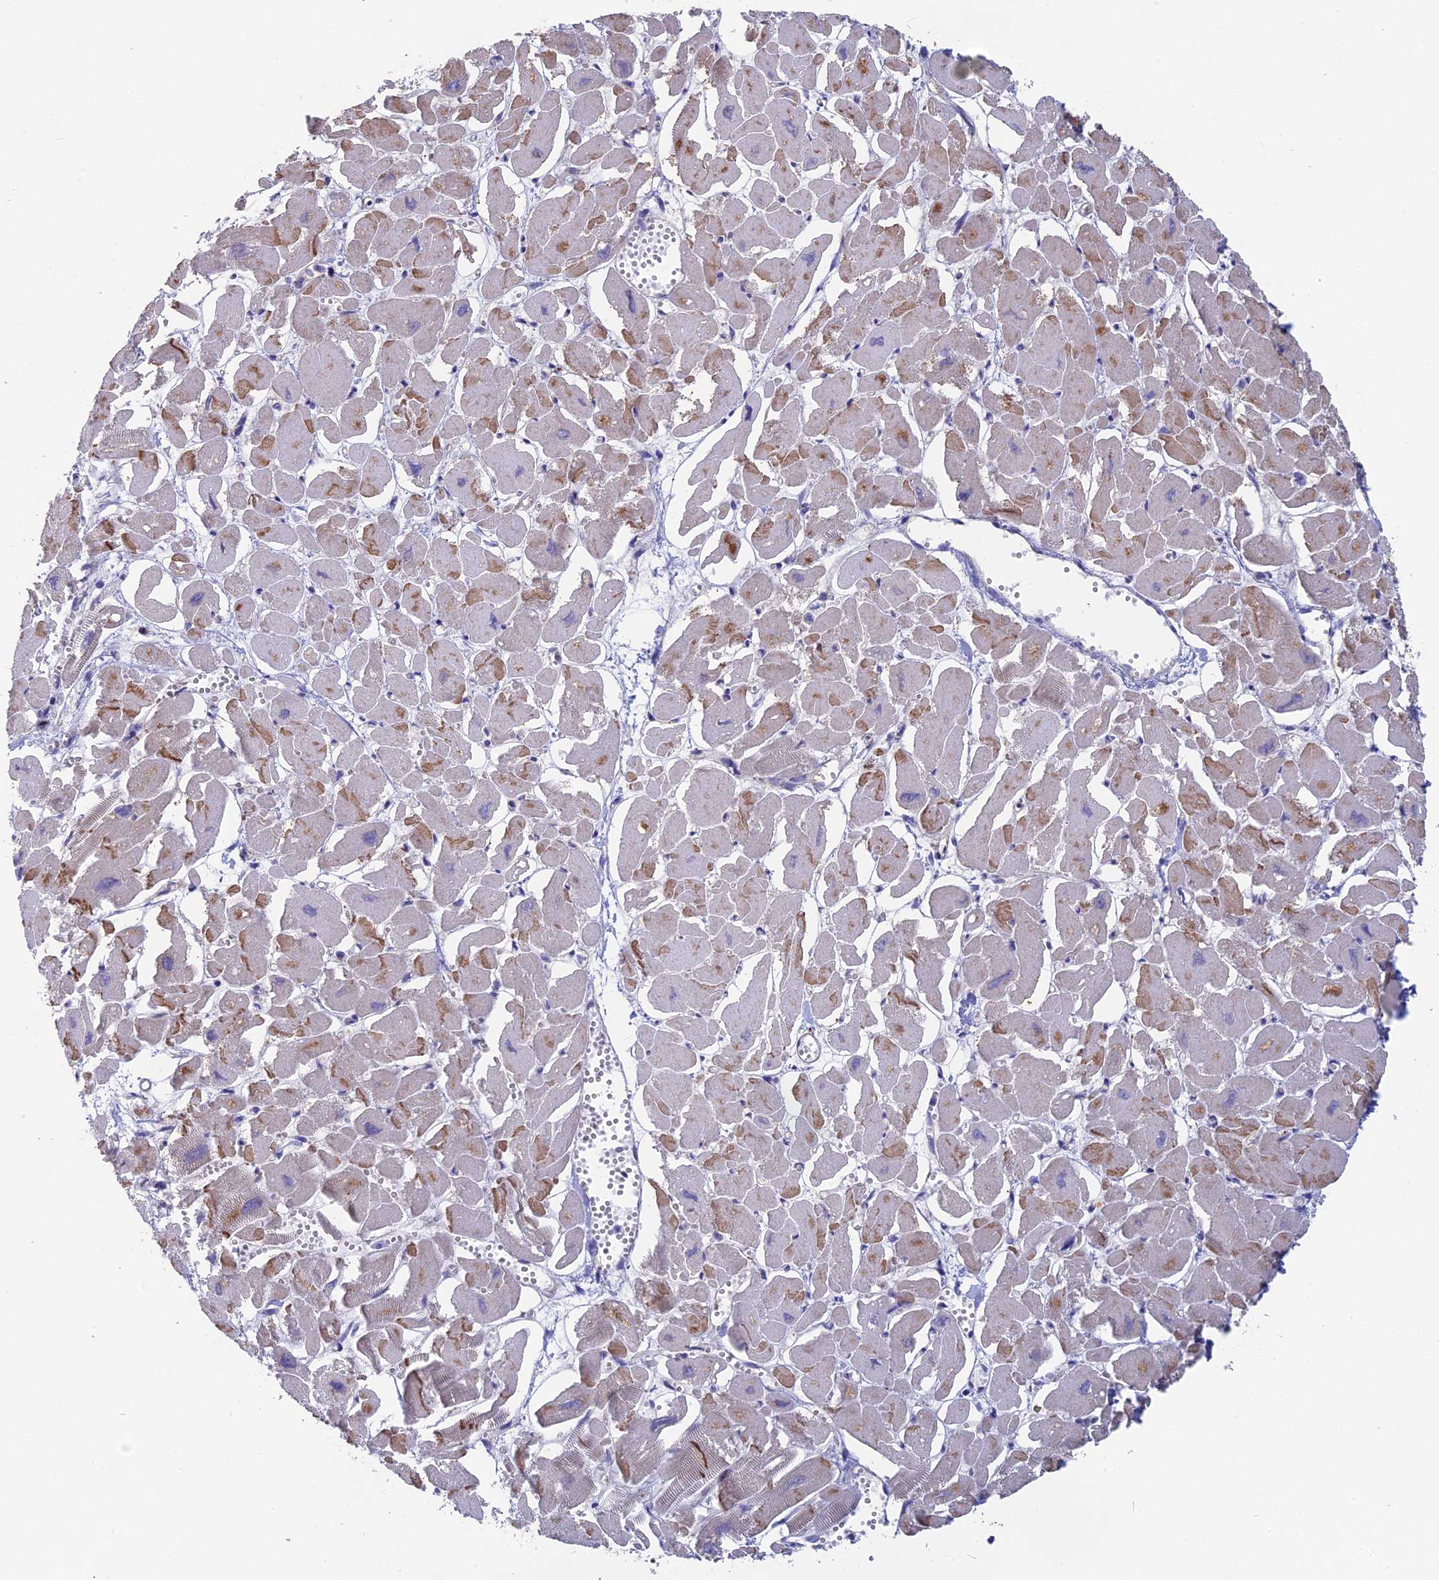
{"staining": {"intensity": "weak", "quantity": "<25%", "location": "cytoplasmic/membranous"}, "tissue": "heart muscle", "cell_type": "Cardiomyocytes", "image_type": "normal", "snomed": [{"axis": "morphology", "description": "Normal tissue, NOS"}, {"axis": "topography", "description": "Heart"}], "caption": "A histopathology image of heart muscle stained for a protein reveals no brown staining in cardiomyocytes. The staining is performed using DAB brown chromogen with nuclei counter-stained in using hematoxylin.", "gene": "TENT4B", "patient": {"sex": "male", "age": 54}}